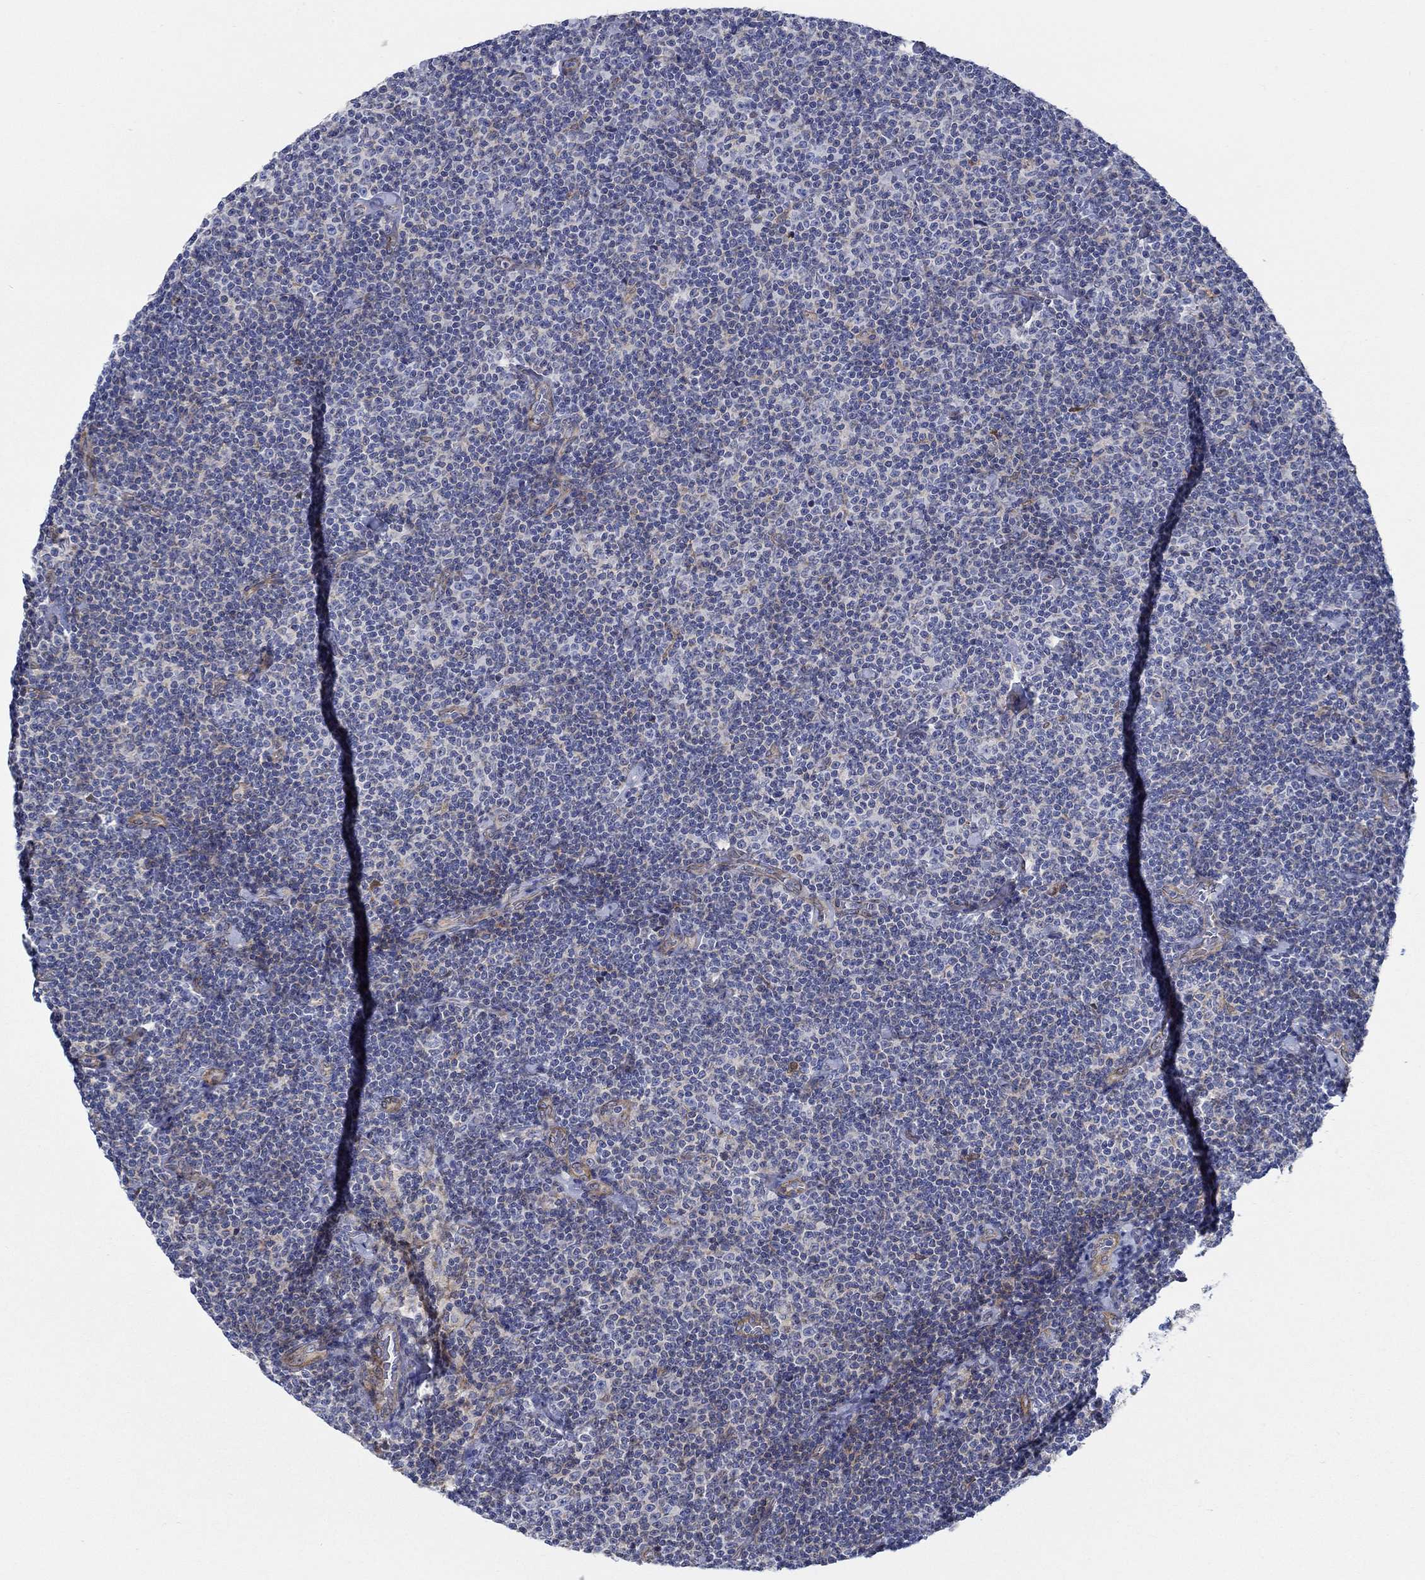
{"staining": {"intensity": "negative", "quantity": "none", "location": "none"}, "tissue": "lymphoma", "cell_type": "Tumor cells", "image_type": "cancer", "snomed": [{"axis": "morphology", "description": "Malignant lymphoma, non-Hodgkin's type, Low grade"}, {"axis": "topography", "description": "Lymph node"}], "caption": "The photomicrograph demonstrates no significant staining in tumor cells of lymphoma.", "gene": "FMN1", "patient": {"sex": "male", "age": 81}}